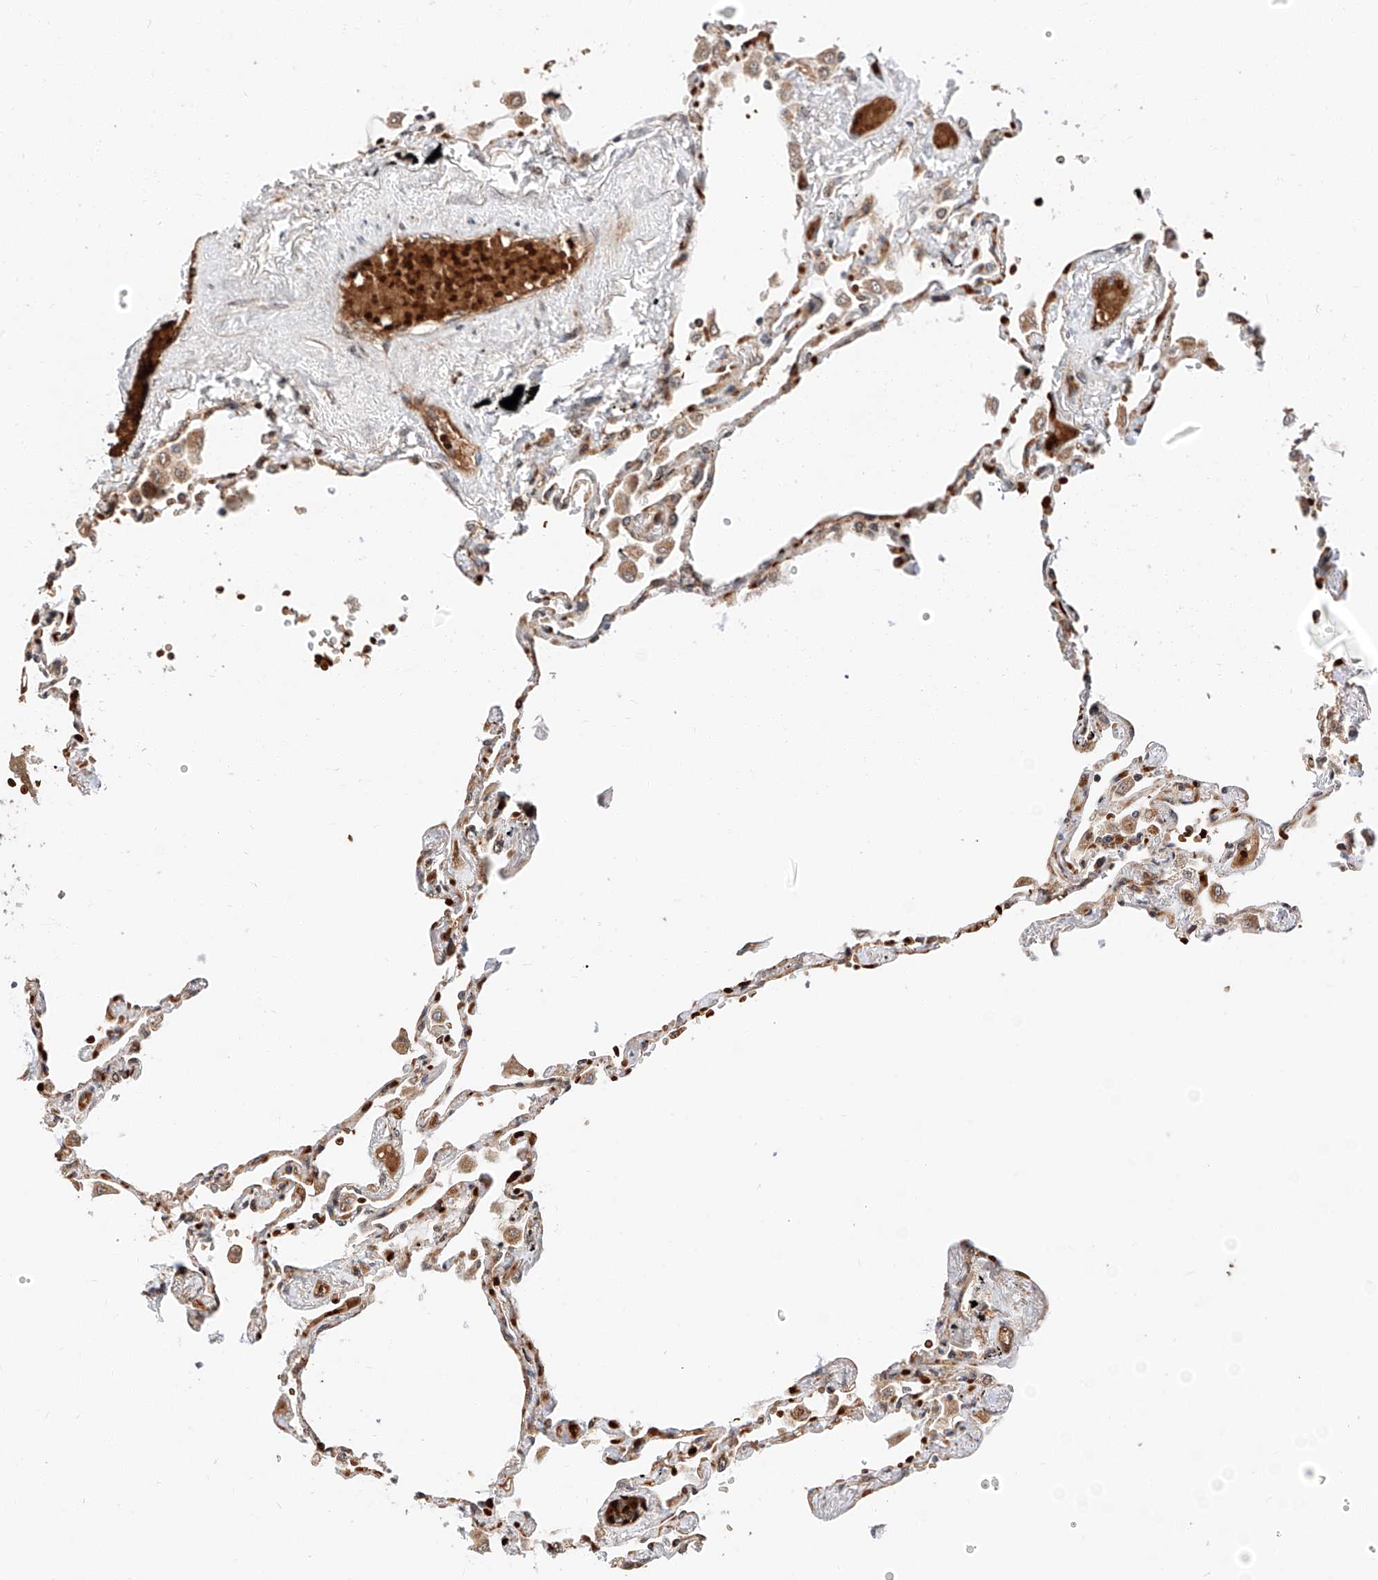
{"staining": {"intensity": "strong", "quantity": "25%-75%", "location": "cytoplasmic/membranous,nuclear"}, "tissue": "lung", "cell_type": "Alveolar cells", "image_type": "normal", "snomed": [{"axis": "morphology", "description": "Normal tissue, NOS"}, {"axis": "topography", "description": "Lung"}], "caption": "Brown immunohistochemical staining in unremarkable lung displays strong cytoplasmic/membranous,nuclear positivity in approximately 25%-75% of alveolar cells.", "gene": "THTPA", "patient": {"sex": "female", "age": 67}}